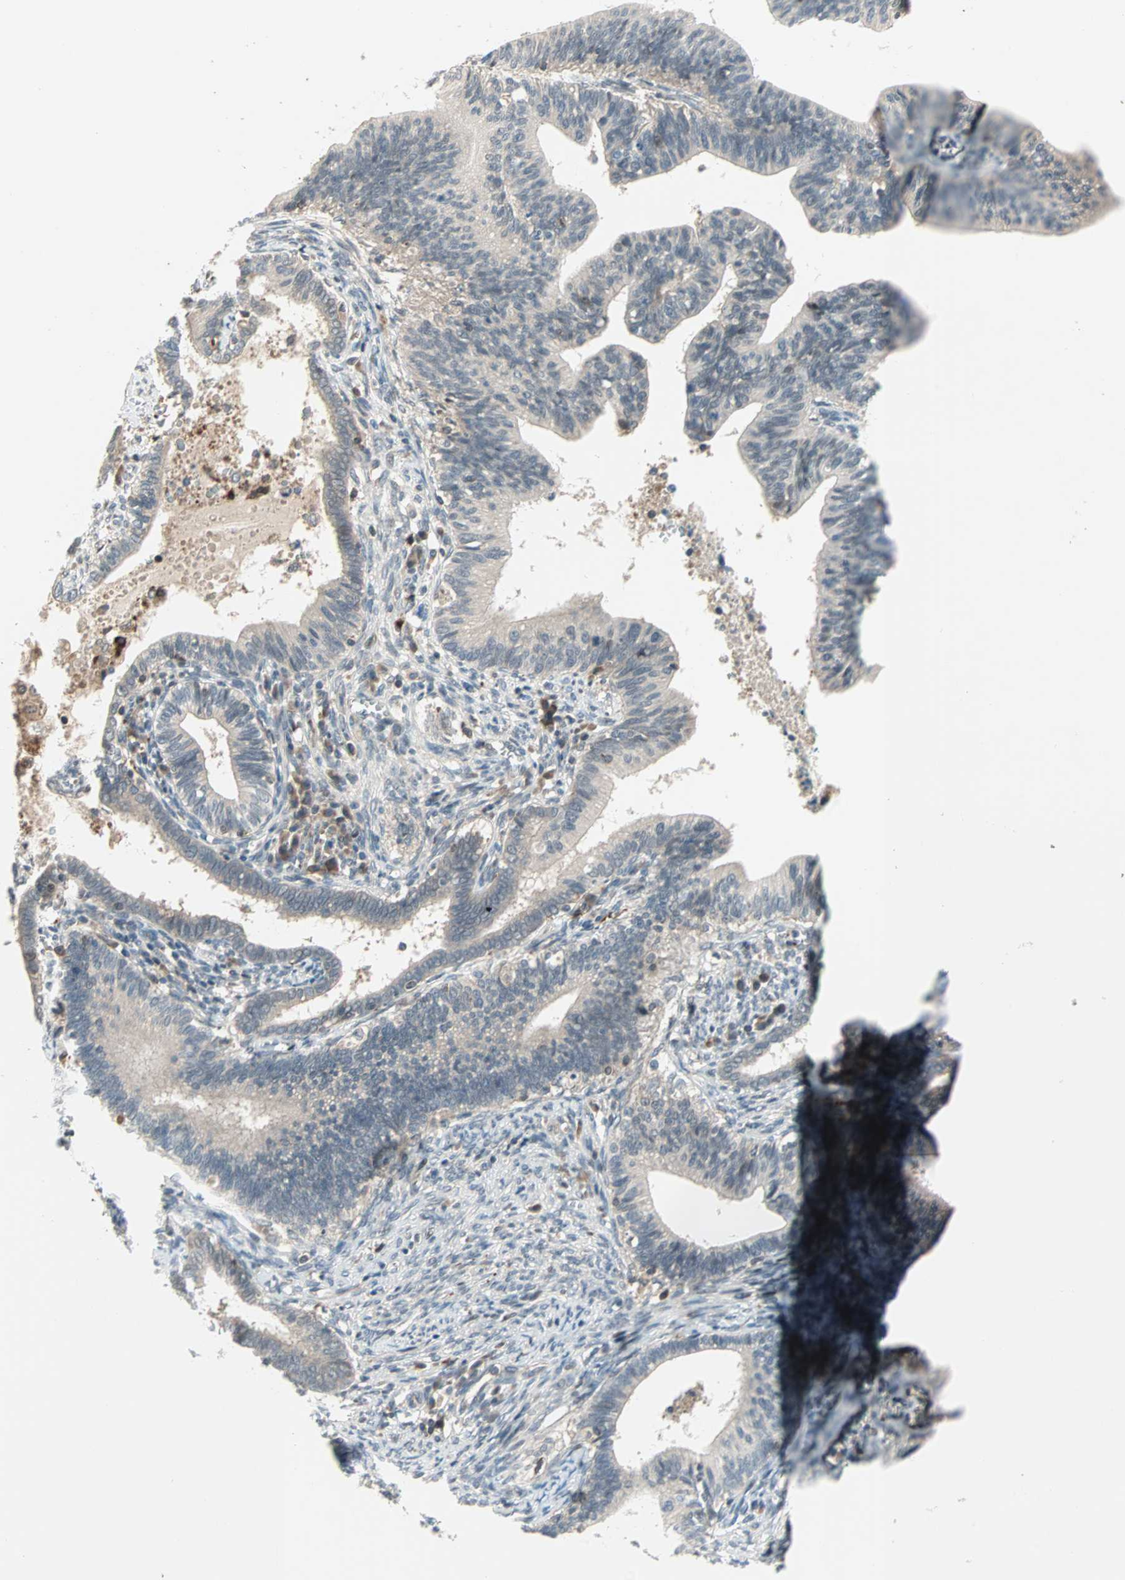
{"staining": {"intensity": "weak", "quantity": "25%-75%", "location": "cytoplasmic/membranous"}, "tissue": "cervical cancer", "cell_type": "Tumor cells", "image_type": "cancer", "snomed": [{"axis": "morphology", "description": "Adenocarcinoma, NOS"}, {"axis": "topography", "description": "Cervix"}], "caption": "A histopathology image of adenocarcinoma (cervical) stained for a protein reveals weak cytoplasmic/membranous brown staining in tumor cells.", "gene": "PROS1", "patient": {"sex": "female", "age": 44}}